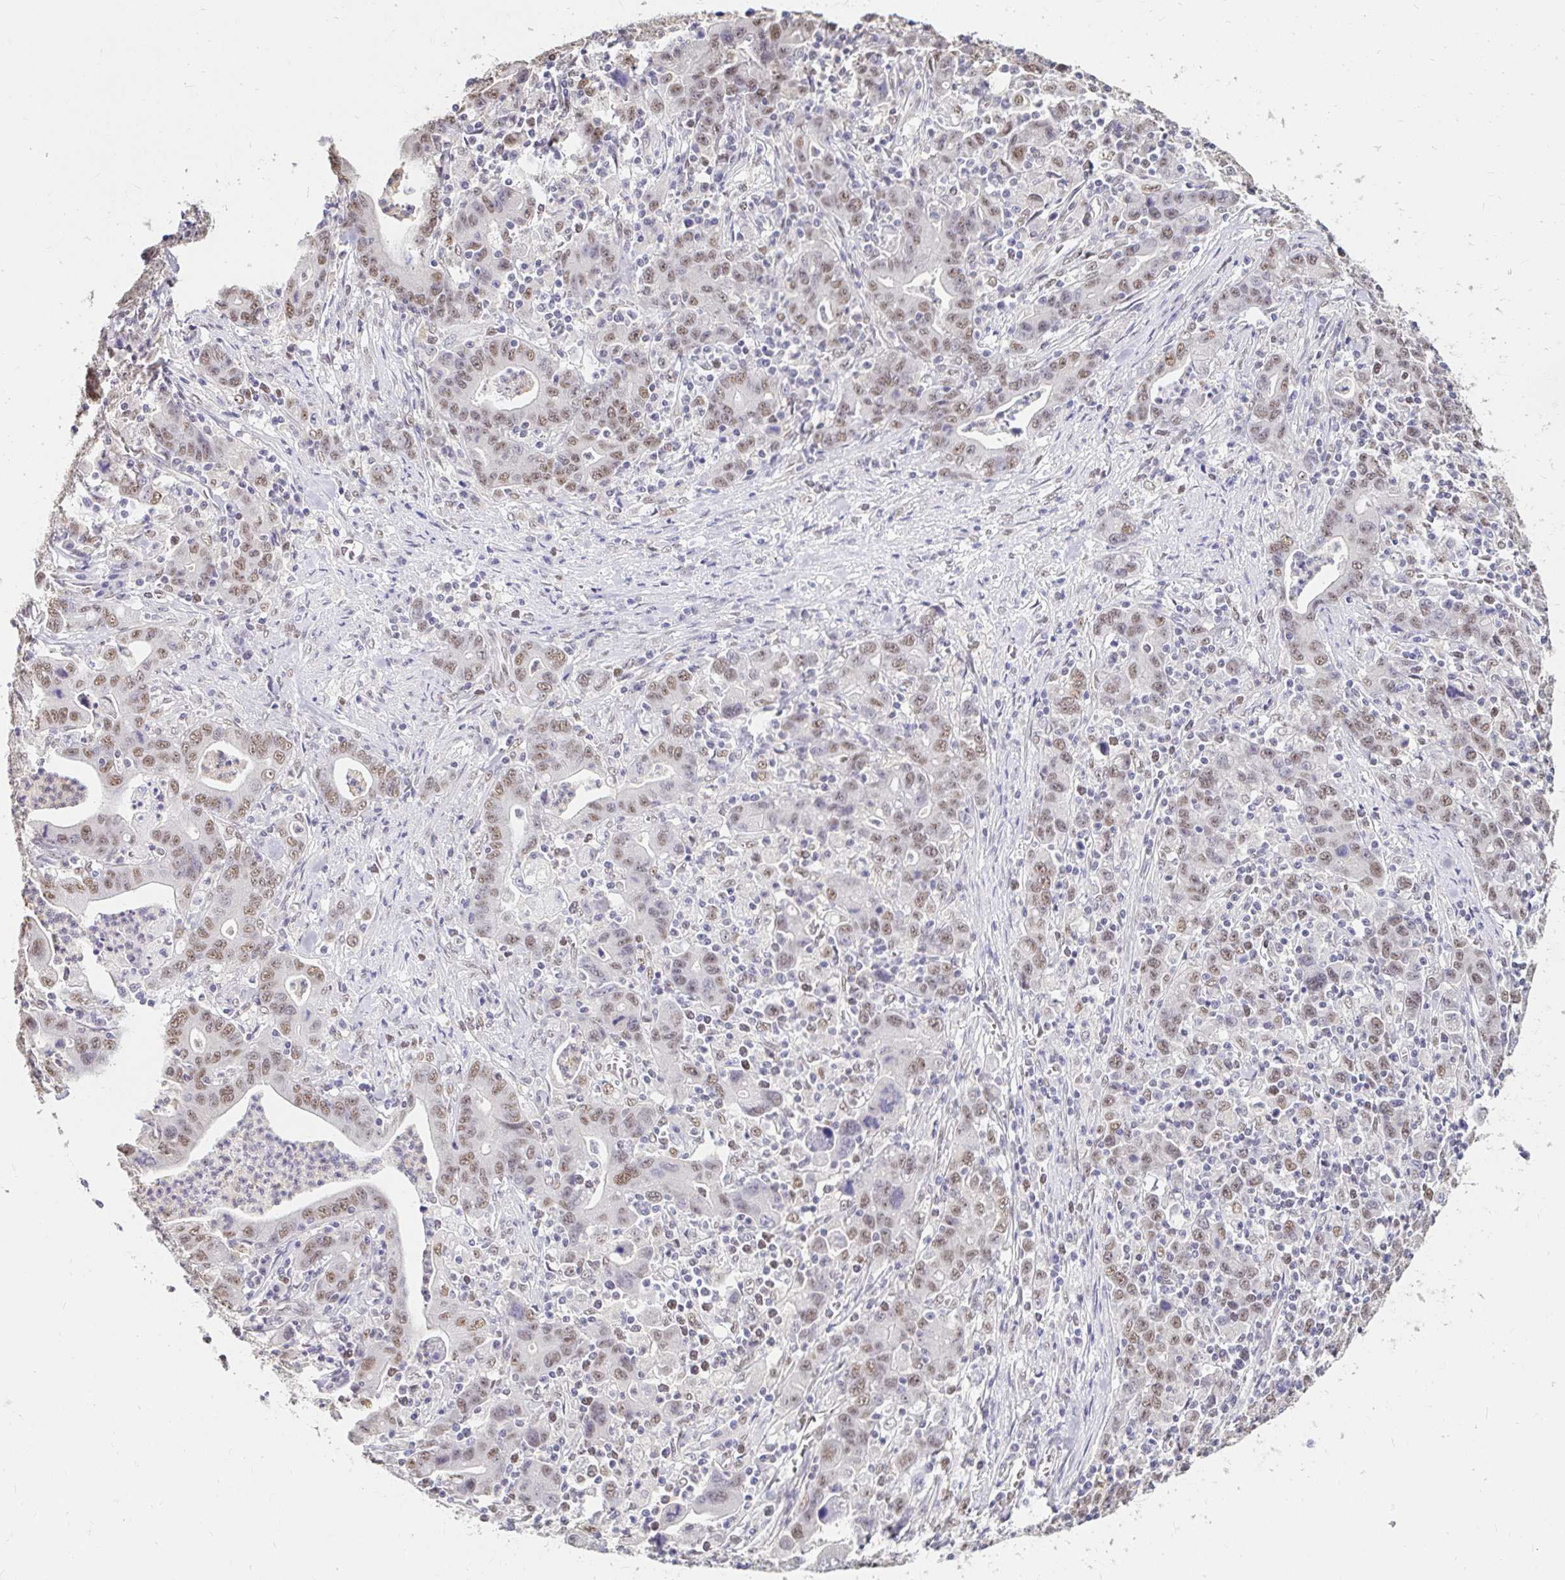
{"staining": {"intensity": "moderate", "quantity": ">75%", "location": "nuclear"}, "tissue": "stomach cancer", "cell_type": "Tumor cells", "image_type": "cancer", "snomed": [{"axis": "morphology", "description": "Adenocarcinoma, NOS"}, {"axis": "topography", "description": "Stomach, upper"}], "caption": "Immunohistochemical staining of human stomach adenocarcinoma reveals medium levels of moderate nuclear protein expression in approximately >75% of tumor cells. (IHC, brightfield microscopy, high magnification).", "gene": "RIMS4", "patient": {"sex": "male", "age": 69}}